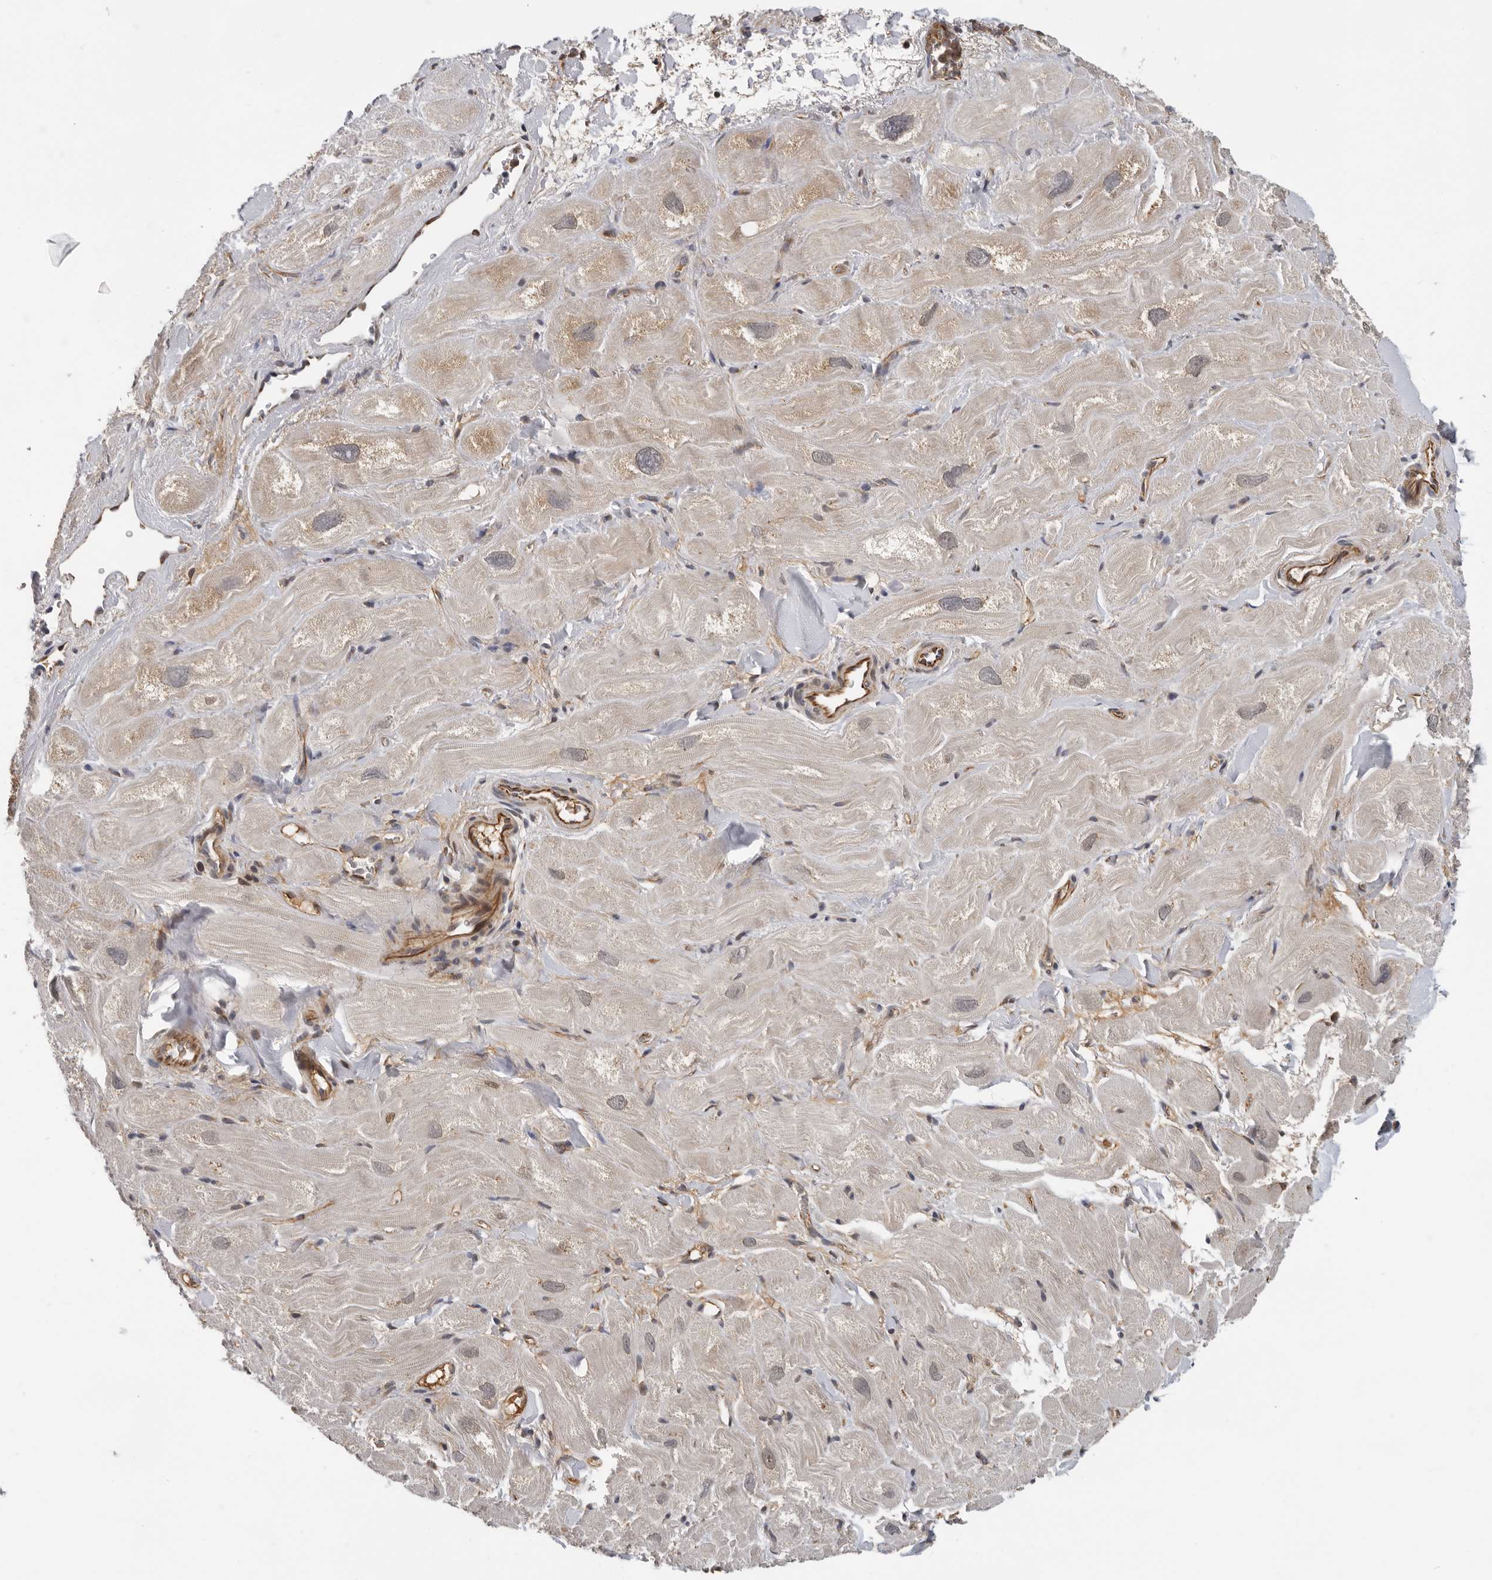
{"staining": {"intensity": "weak", "quantity": "25%-75%", "location": "cytoplasmic/membranous"}, "tissue": "heart muscle", "cell_type": "Cardiomyocytes", "image_type": "normal", "snomed": [{"axis": "morphology", "description": "Normal tissue, NOS"}, {"axis": "topography", "description": "Heart"}], "caption": "Immunohistochemical staining of unremarkable heart muscle demonstrates weak cytoplasmic/membranous protein staining in about 25%-75% of cardiomyocytes.", "gene": "RNF157", "patient": {"sex": "male", "age": 49}}